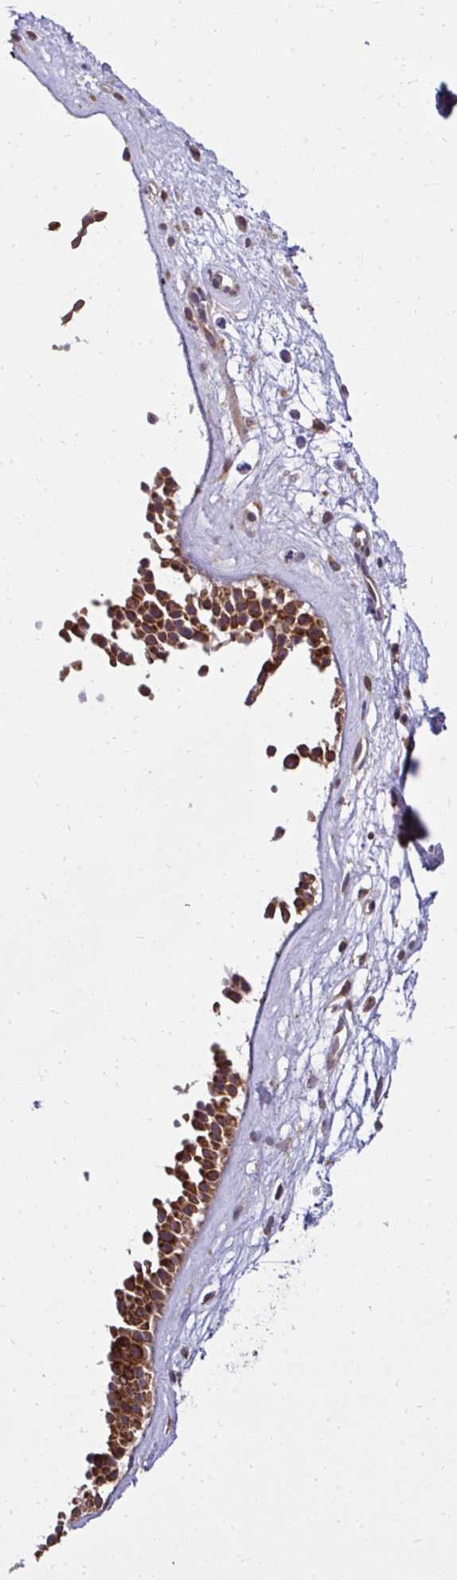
{"staining": {"intensity": "strong", "quantity": ">75%", "location": "cytoplasmic/membranous"}, "tissue": "nasopharynx", "cell_type": "Respiratory epithelial cells", "image_type": "normal", "snomed": [{"axis": "morphology", "description": "Normal tissue, NOS"}, {"axis": "topography", "description": "Nasopharynx"}], "caption": "This is an image of immunohistochemistry (IHC) staining of normal nasopharynx, which shows strong expression in the cytoplasmic/membranous of respiratory epithelial cells.", "gene": "RDH14", "patient": {"sex": "male", "age": 56}}